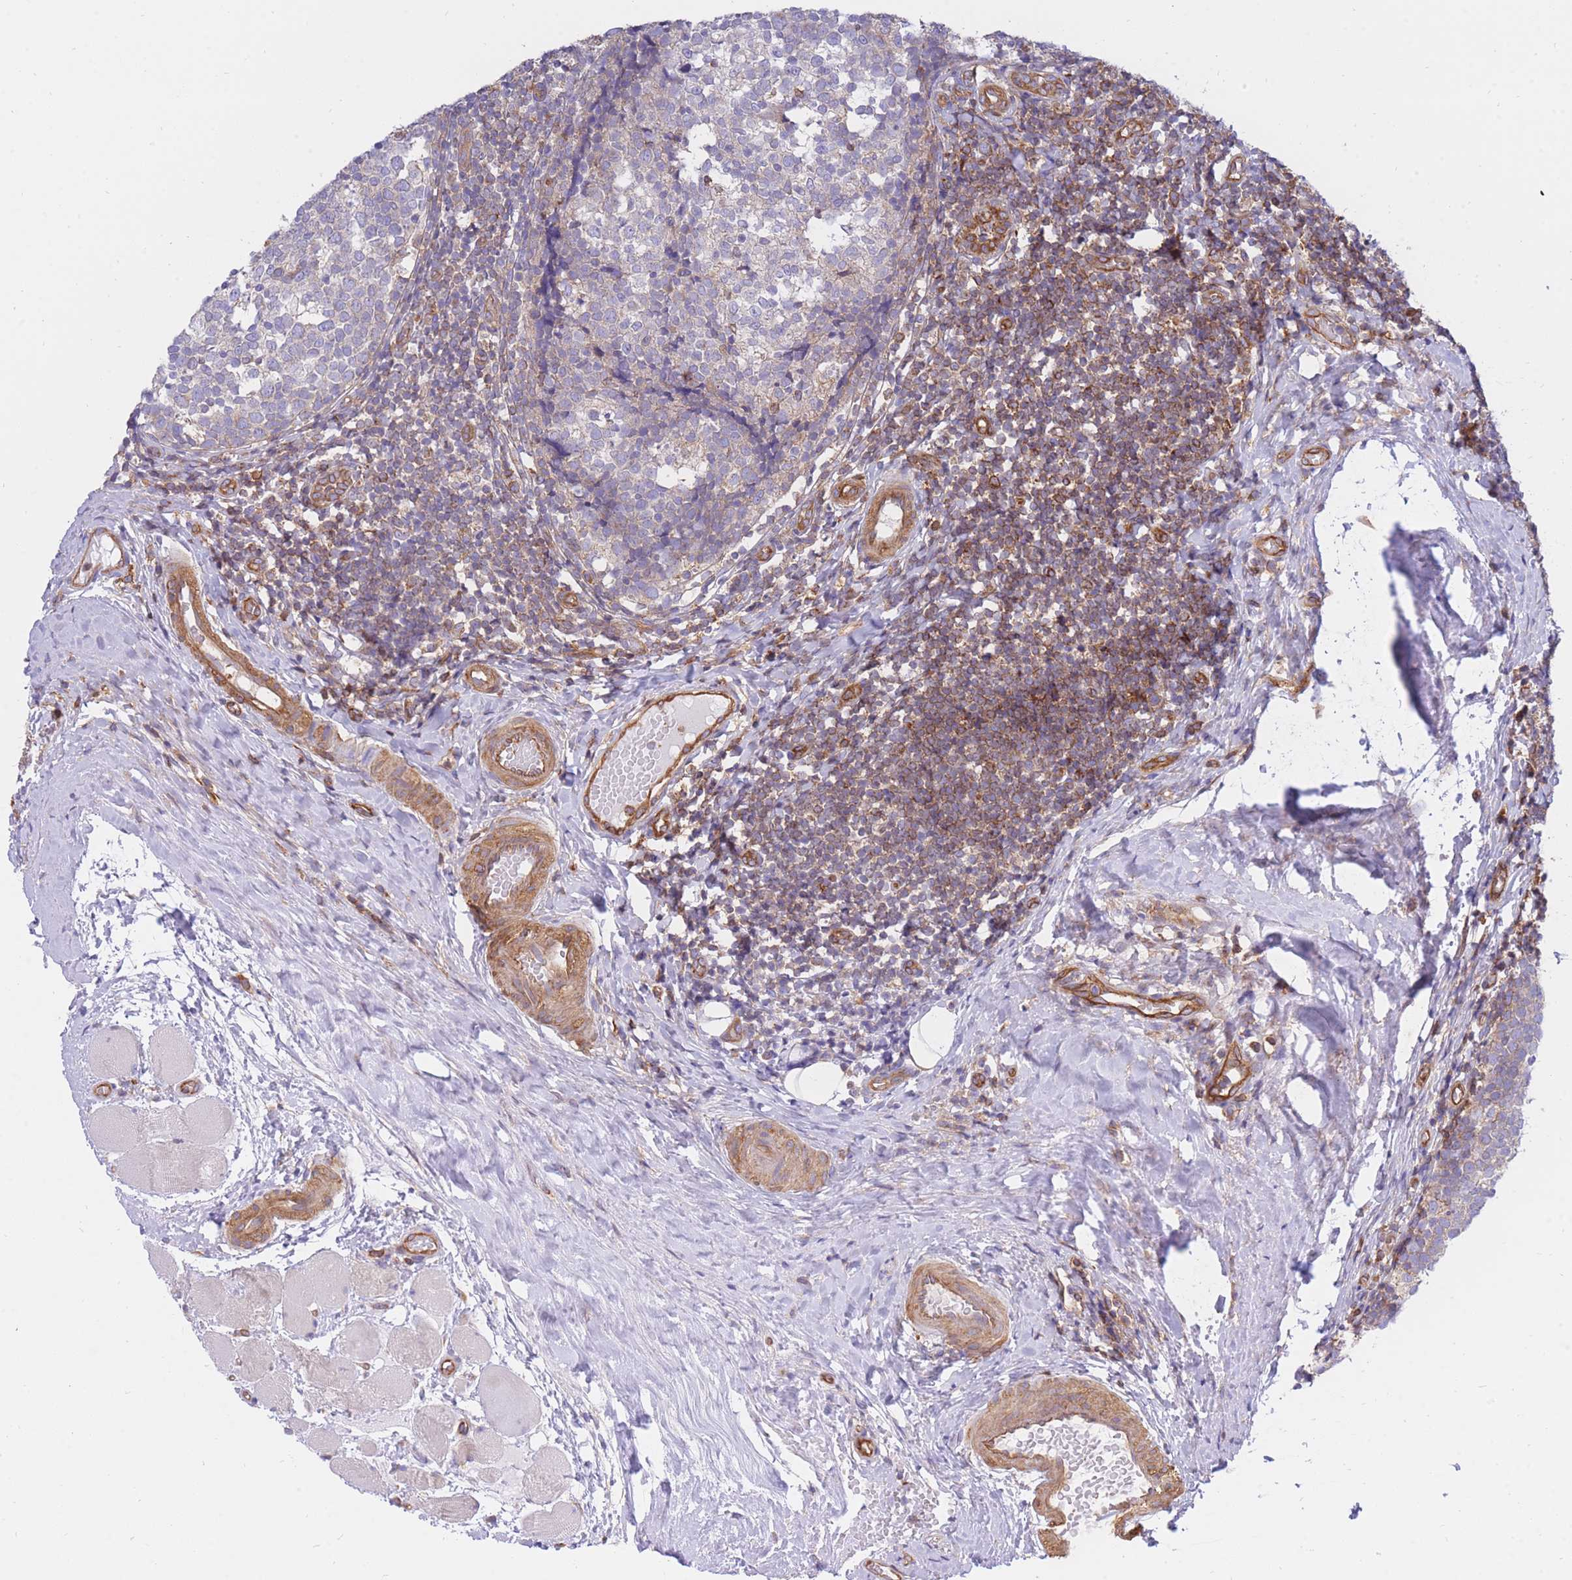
{"staining": {"intensity": "strong", "quantity": "25%-75%", "location": "cytoplasmic/membranous"}, "tissue": "tonsil", "cell_type": "Germinal center cells", "image_type": "normal", "snomed": [{"axis": "morphology", "description": "Normal tissue, NOS"}, {"axis": "topography", "description": "Tonsil"}], "caption": "DAB (3,3'-diaminobenzidine) immunohistochemical staining of unremarkable tonsil shows strong cytoplasmic/membranous protein expression in approximately 25%-75% of germinal center cells.", "gene": "REM1", "patient": {"sex": "female", "age": 19}}